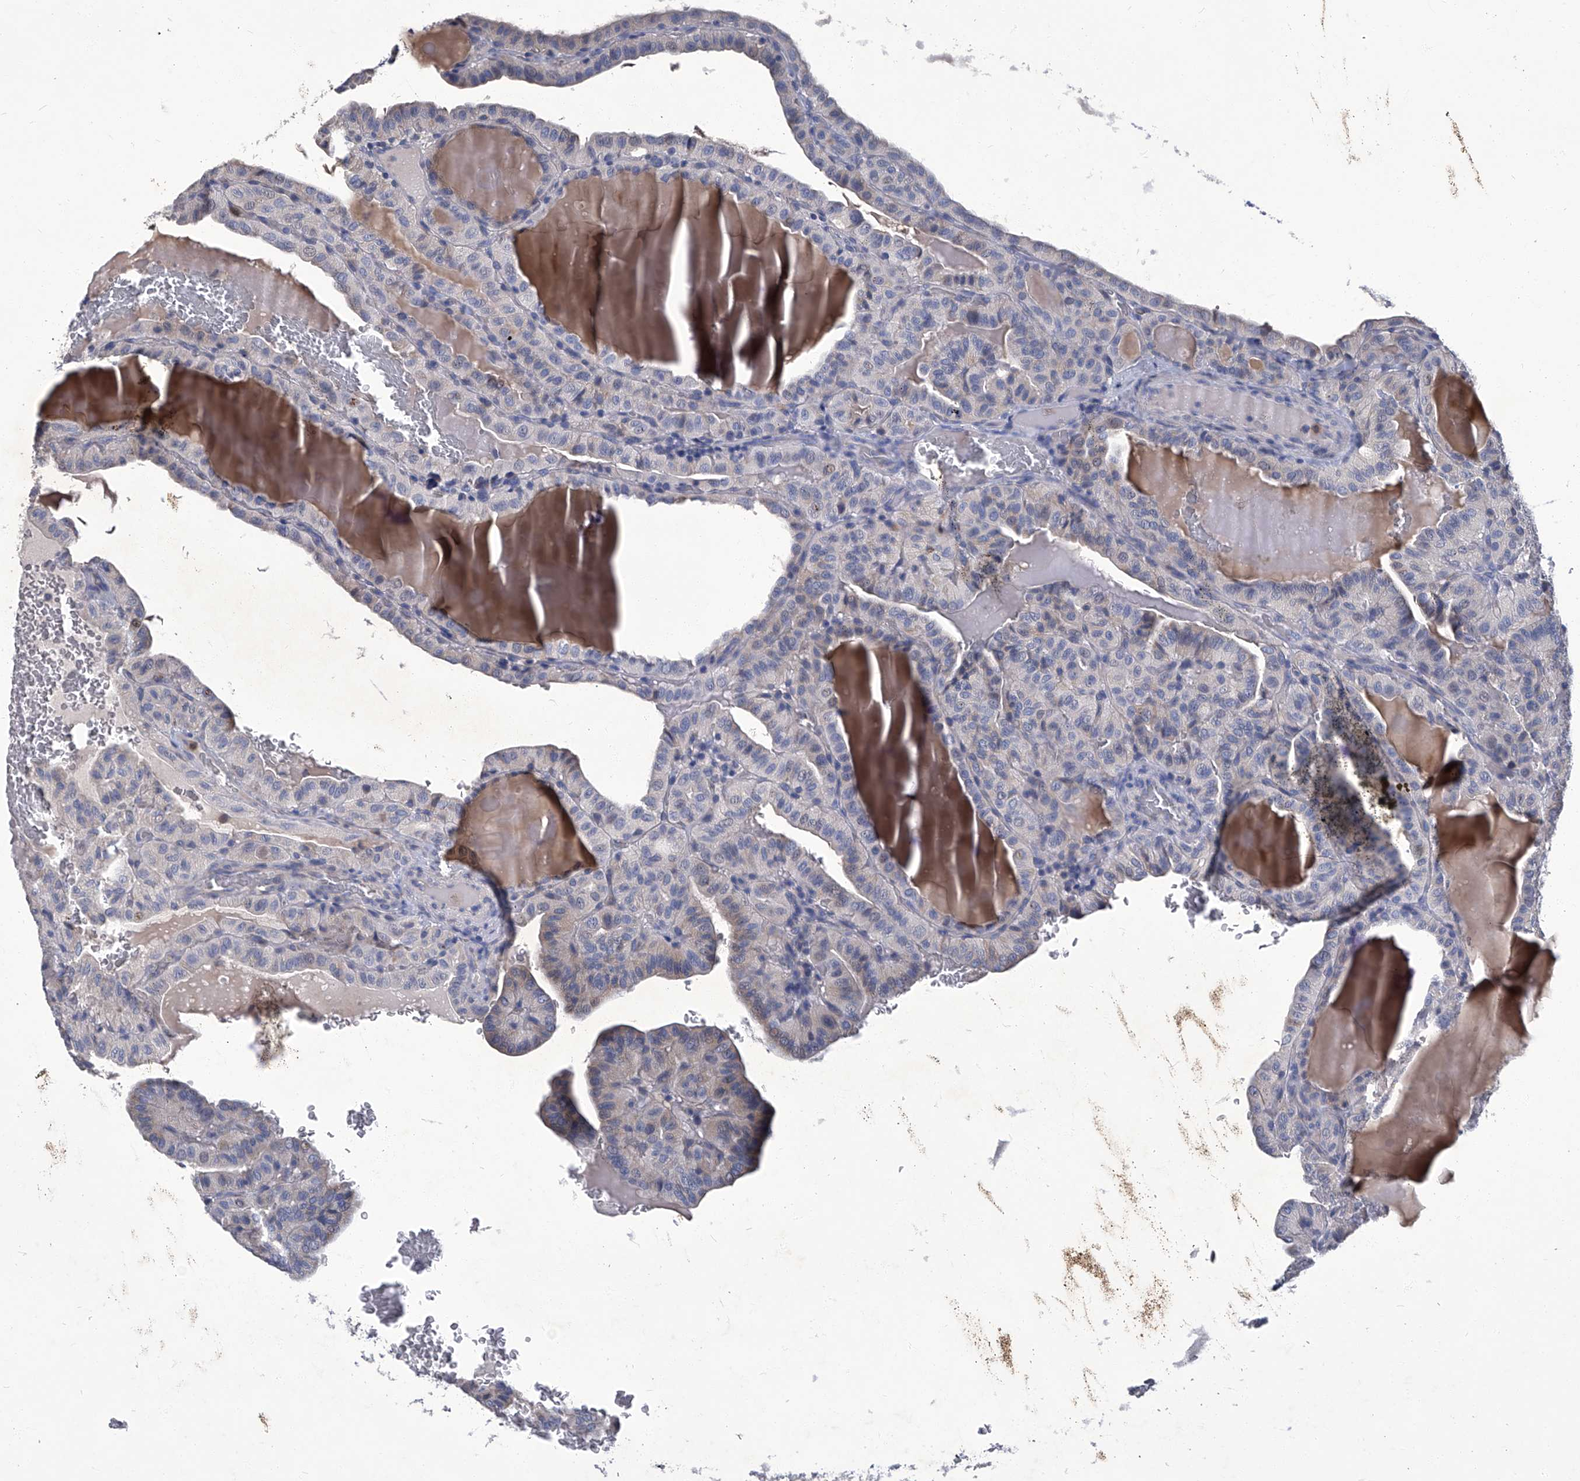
{"staining": {"intensity": "weak", "quantity": "<25%", "location": "cytoplasmic/membranous"}, "tissue": "thyroid cancer", "cell_type": "Tumor cells", "image_type": "cancer", "snomed": [{"axis": "morphology", "description": "Papillary adenocarcinoma, NOS"}, {"axis": "topography", "description": "Thyroid gland"}], "caption": "Micrograph shows no significant protein expression in tumor cells of thyroid papillary adenocarcinoma. (DAB IHC with hematoxylin counter stain).", "gene": "TGFBR1", "patient": {"sex": "male", "age": 77}}